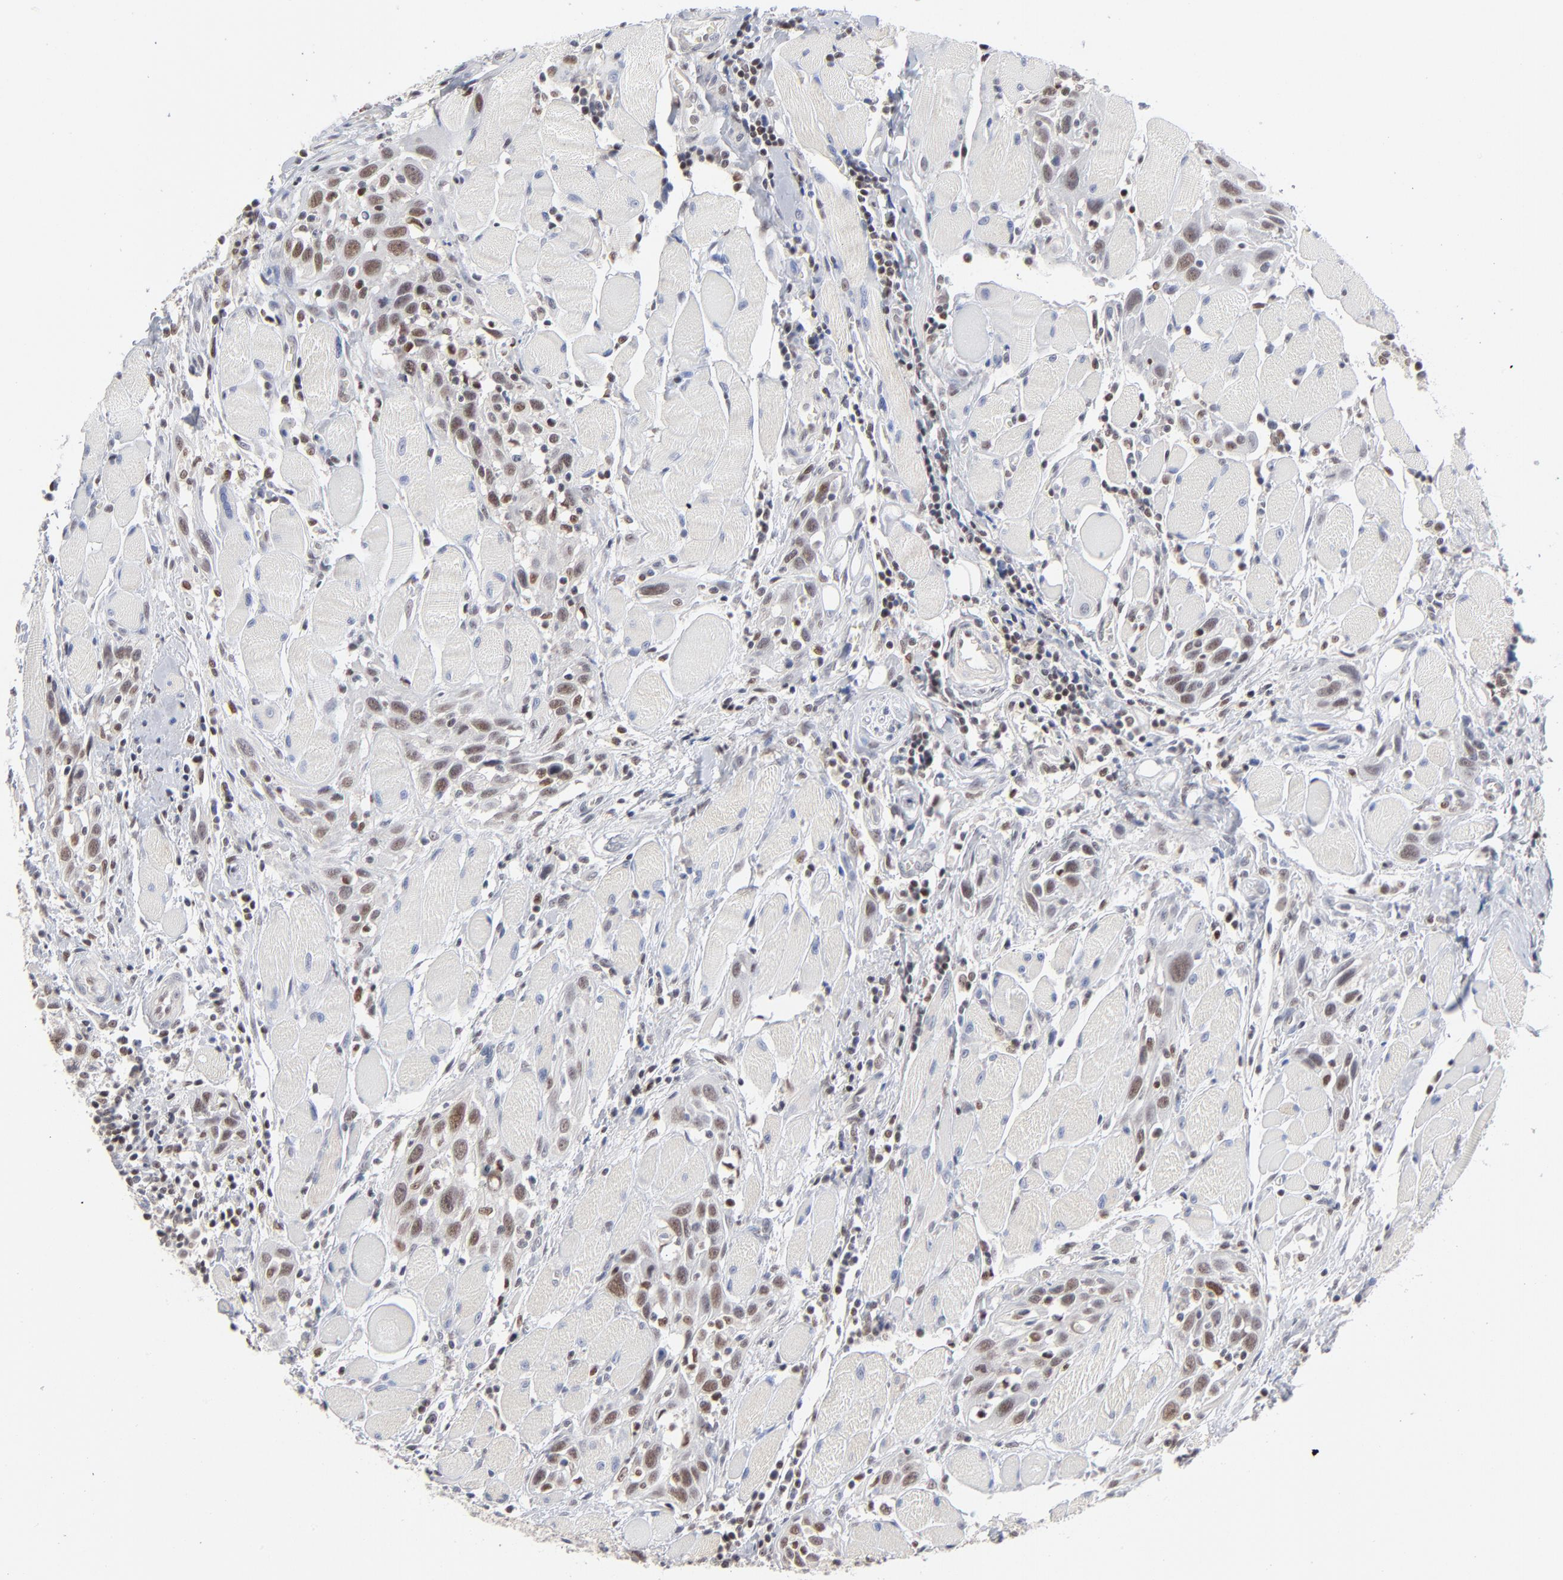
{"staining": {"intensity": "moderate", "quantity": ">75%", "location": "nuclear"}, "tissue": "head and neck cancer", "cell_type": "Tumor cells", "image_type": "cancer", "snomed": [{"axis": "morphology", "description": "Squamous cell carcinoma, NOS"}, {"axis": "topography", "description": "Oral tissue"}, {"axis": "topography", "description": "Head-Neck"}], "caption": "Immunohistochemistry (IHC) of head and neck squamous cell carcinoma shows medium levels of moderate nuclear positivity in approximately >75% of tumor cells.", "gene": "MAX", "patient": {"sex": "female", "age": 50}}